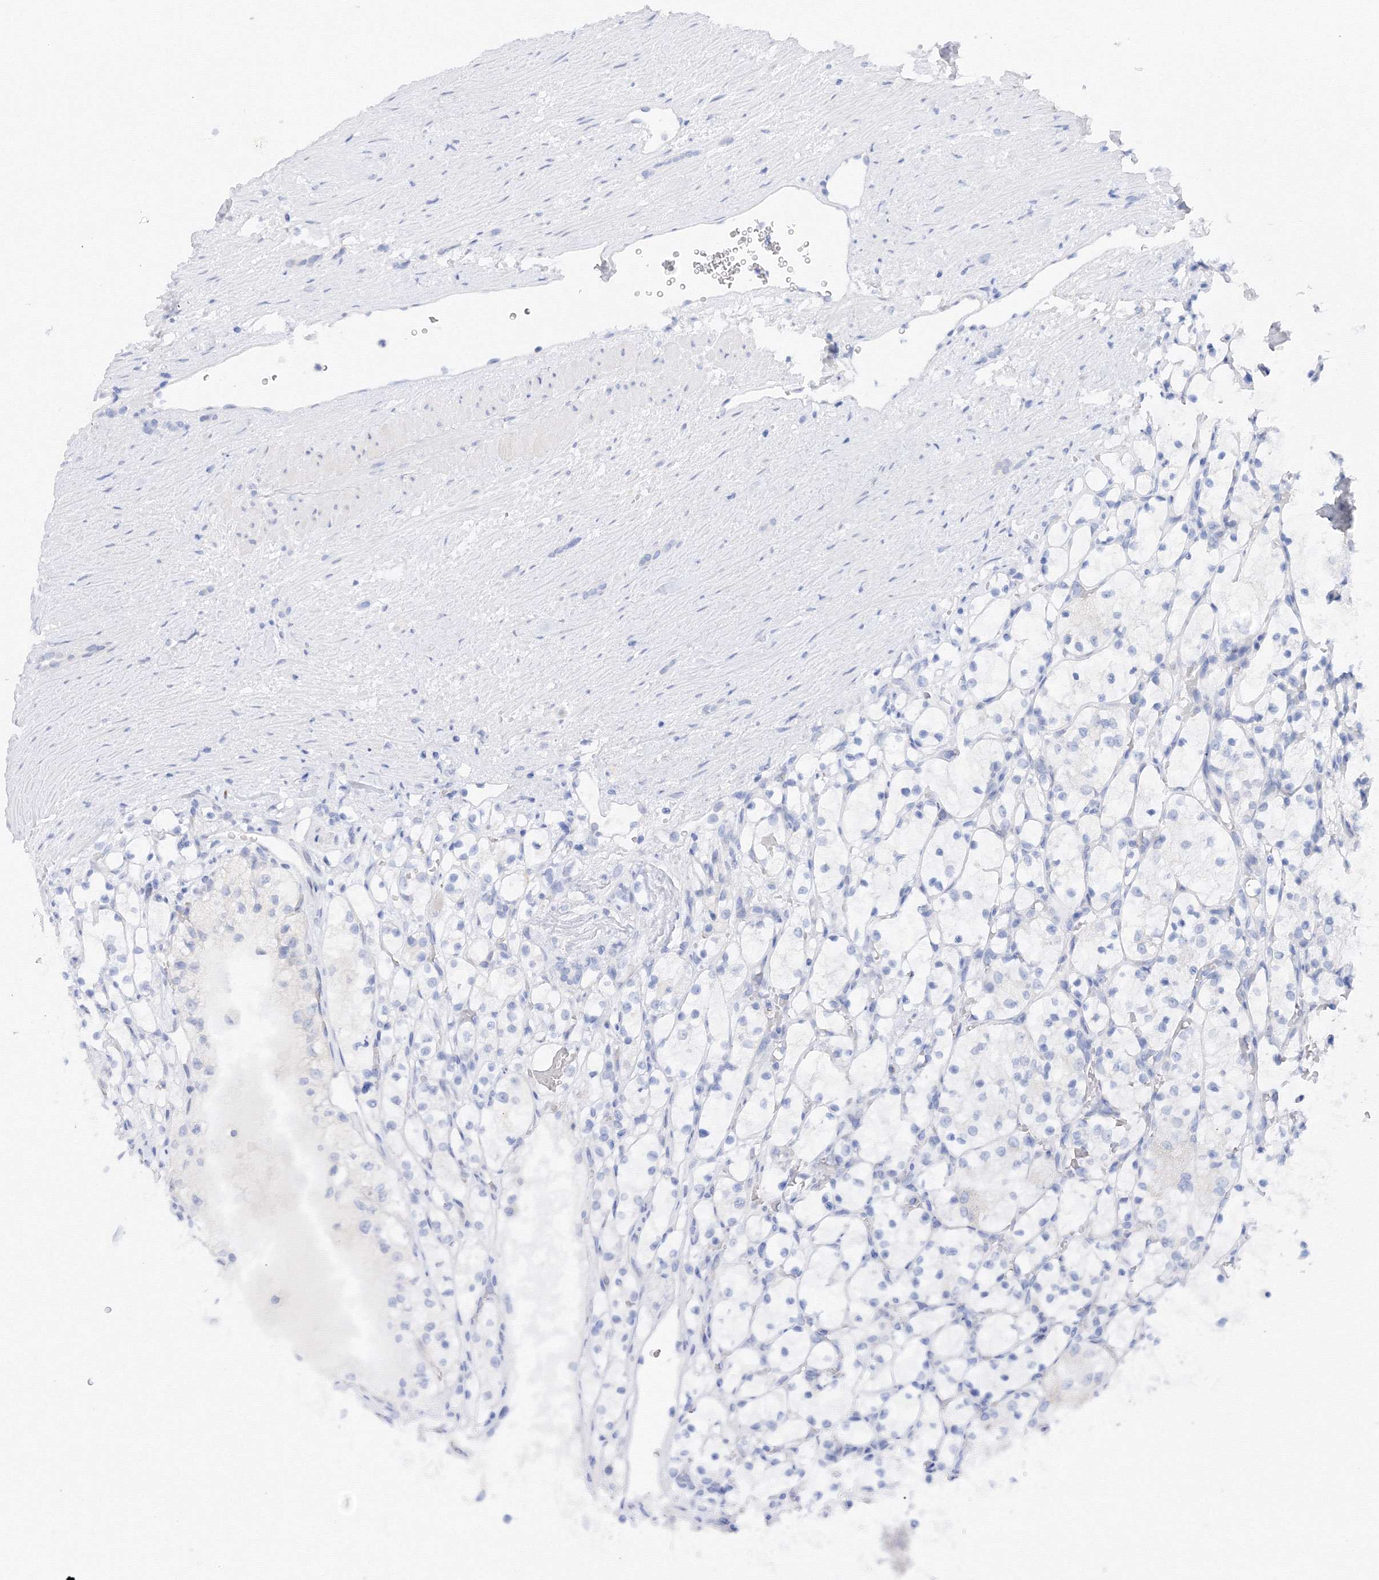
{"staining": {"intensity": "negative", "quantity": "none", "location": "none"}, "tissue": "renal cancer", "cell_type": "Tumor cells", "image_type": "cancer", "snomed": [{"axis": "morphology", "description": "Adenocarcinoma, NOS"}, {"axis": "topography", "description": "Kidney"}], "caption": "Adenocarcinoma (renal) was stained to show a protein in brown. There is no significant staining in tumor cells.", "gene": "TAMM41", "patient": {"sex": "female", "age": 69}}